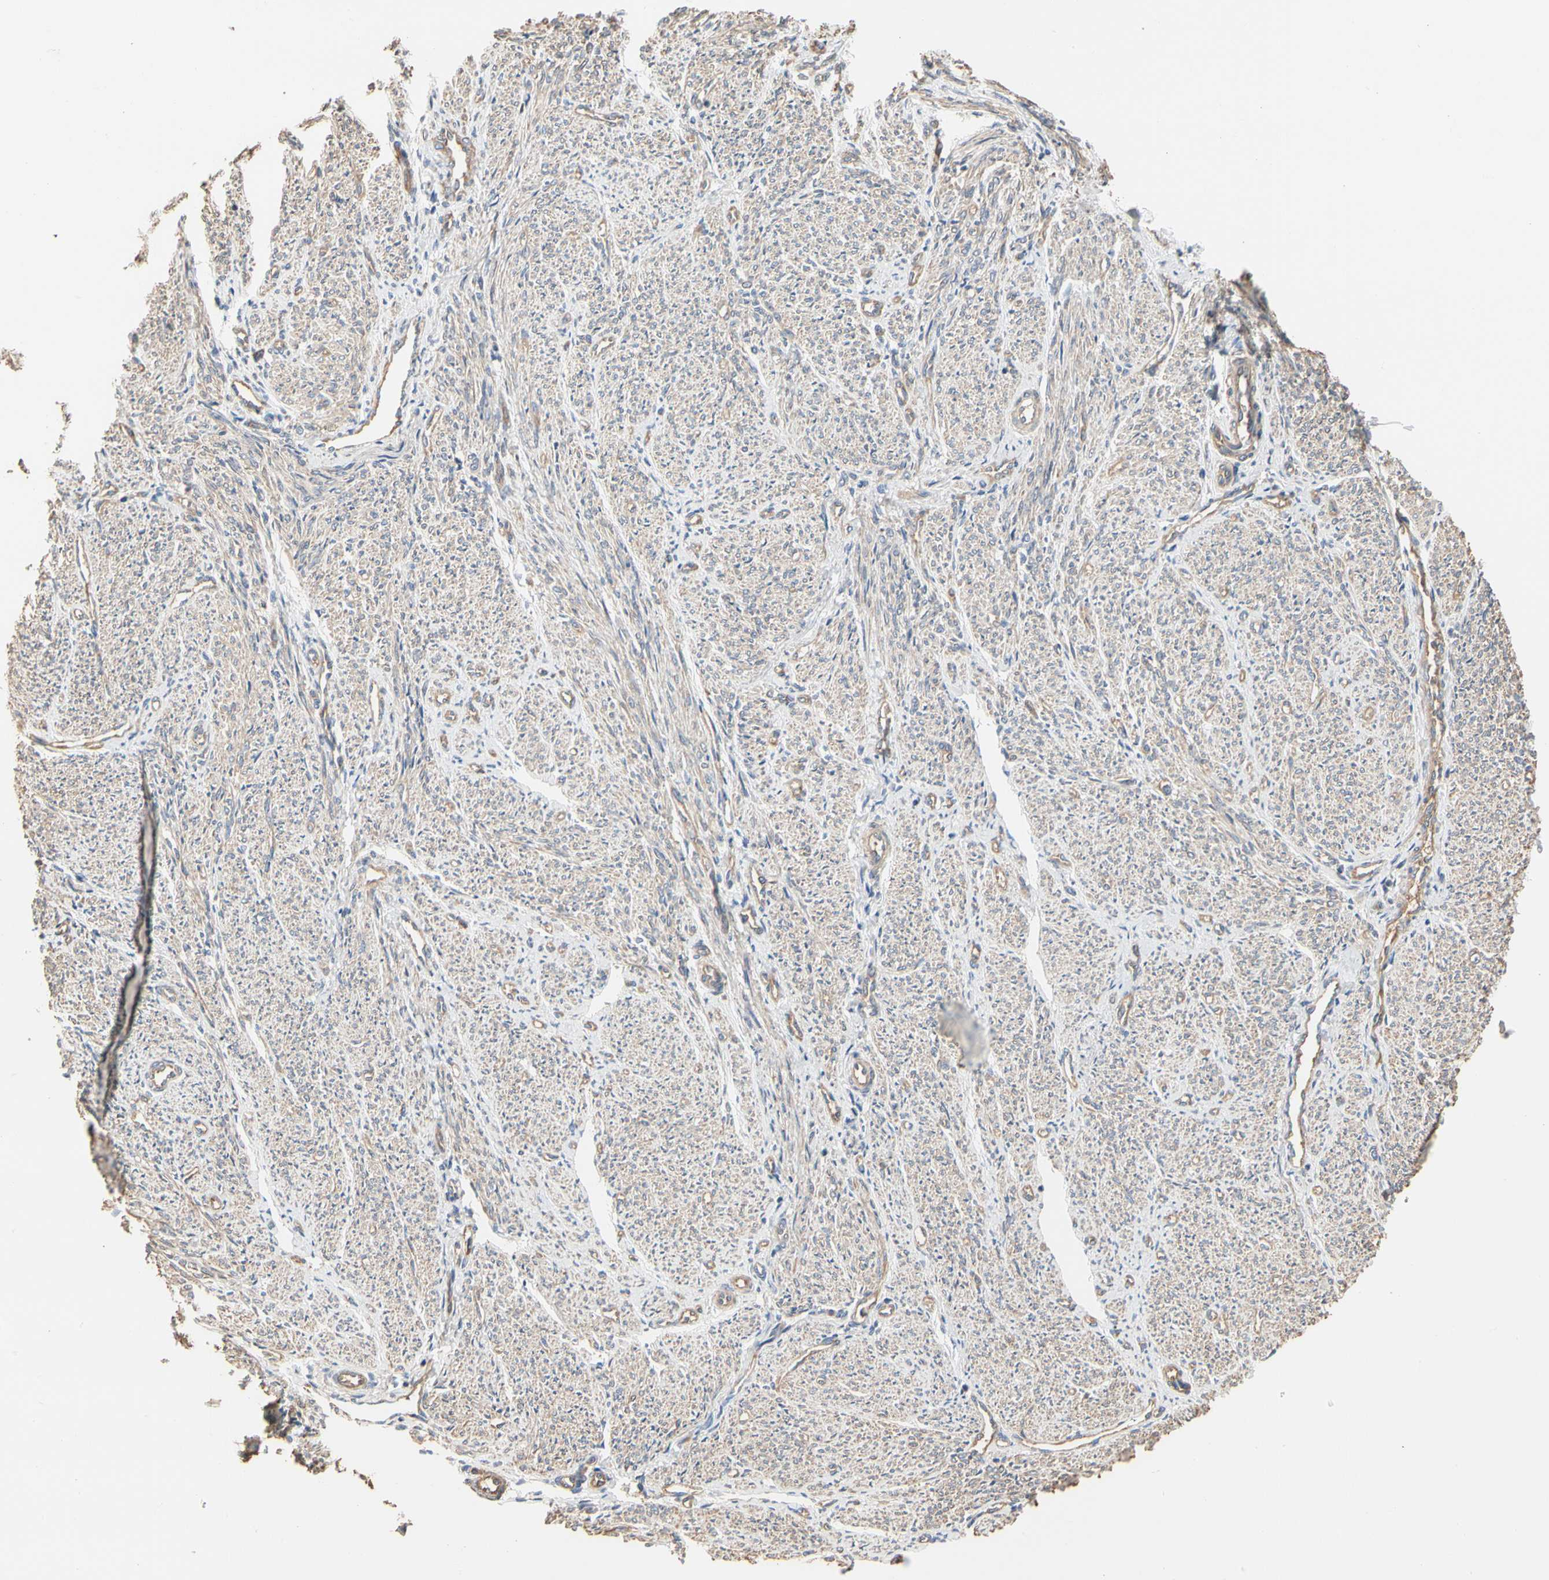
{"staining": {"intensity": "weak", "quantity": ">75%", "location": "cytoplasmic/membranous"}, "tissue": "smooth muscle", "cell_type": "Smooth muscle cells", "image_type": "normal", "snomed": [{"axis": "morphology", "description": "Normal tissue, NOS"}, {"axis": "topography", "description": "Smooth muscle"}], "caption": "This micrograph shows normal smooth muscle stained with immunohistochemistry (IHC) to label a protein in brown. The cytoplasmic/membranous of smooth muscle cells show weak positivity for the protein. Nuclei are counter-stained blue.", "gene": "PDZK1", "patient": {"sex": "female", "age": 65}}